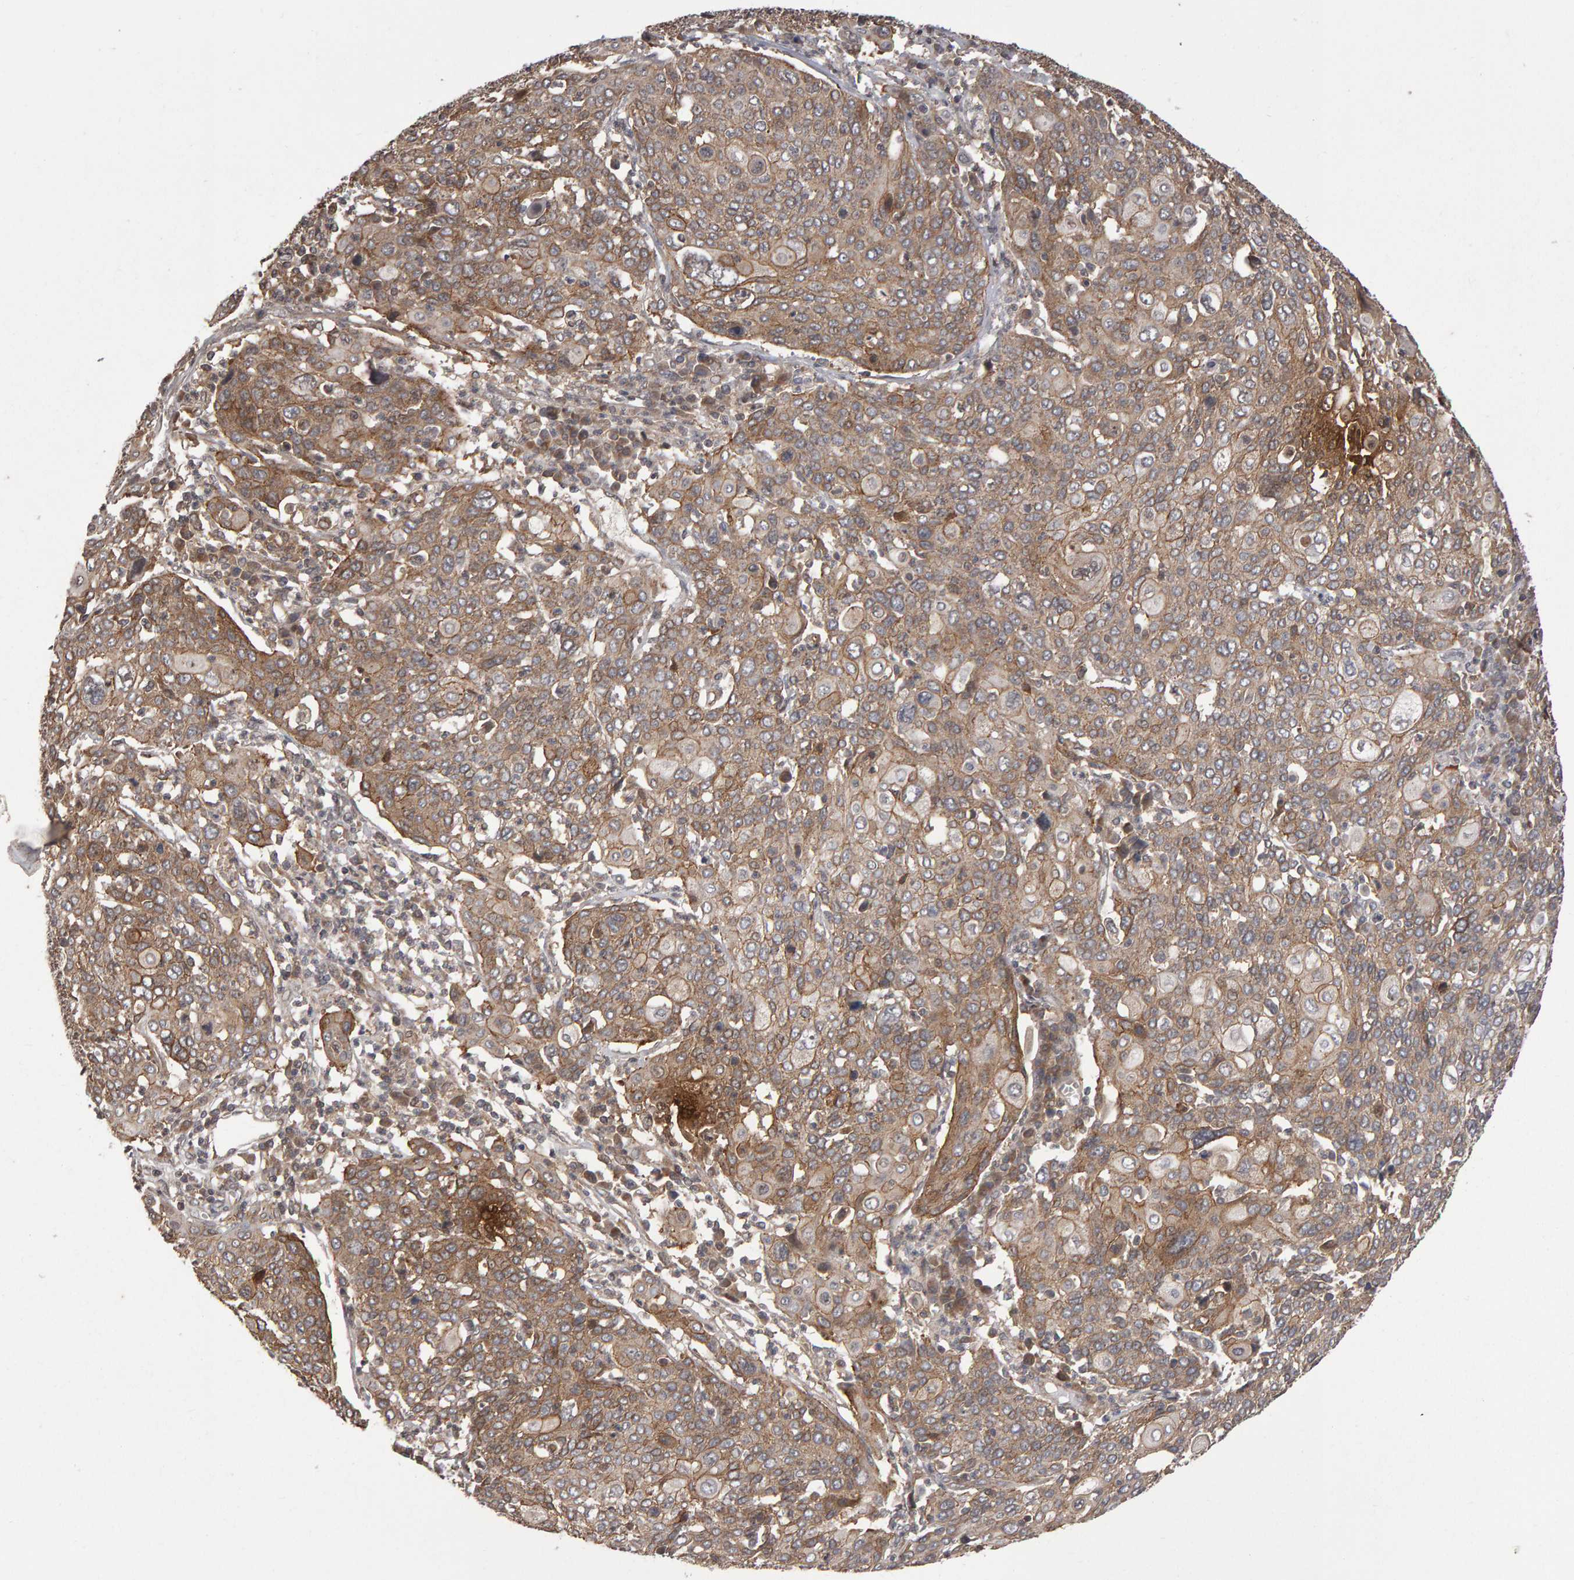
{"staining": {"intensity": "weak", "quantity": ">75%", "location": "cytoplasmic/membranous"}, "tissue": "cervical cancer", "cell_type": "Tumor cells", "image_type": "cancer", "snomed": [{"axis": "morphology", "description": "Squamous cell carcinoma, NOS"}, {"axis": "topography", "description": "Cervix"}], "caption": "Human cervical cancer (squamous cell carcinoma) stained with a protein marker reveals weak staining in tumor cells.", "gene": "SCRIB", "patient": {"sex": "female", "age": 40}}